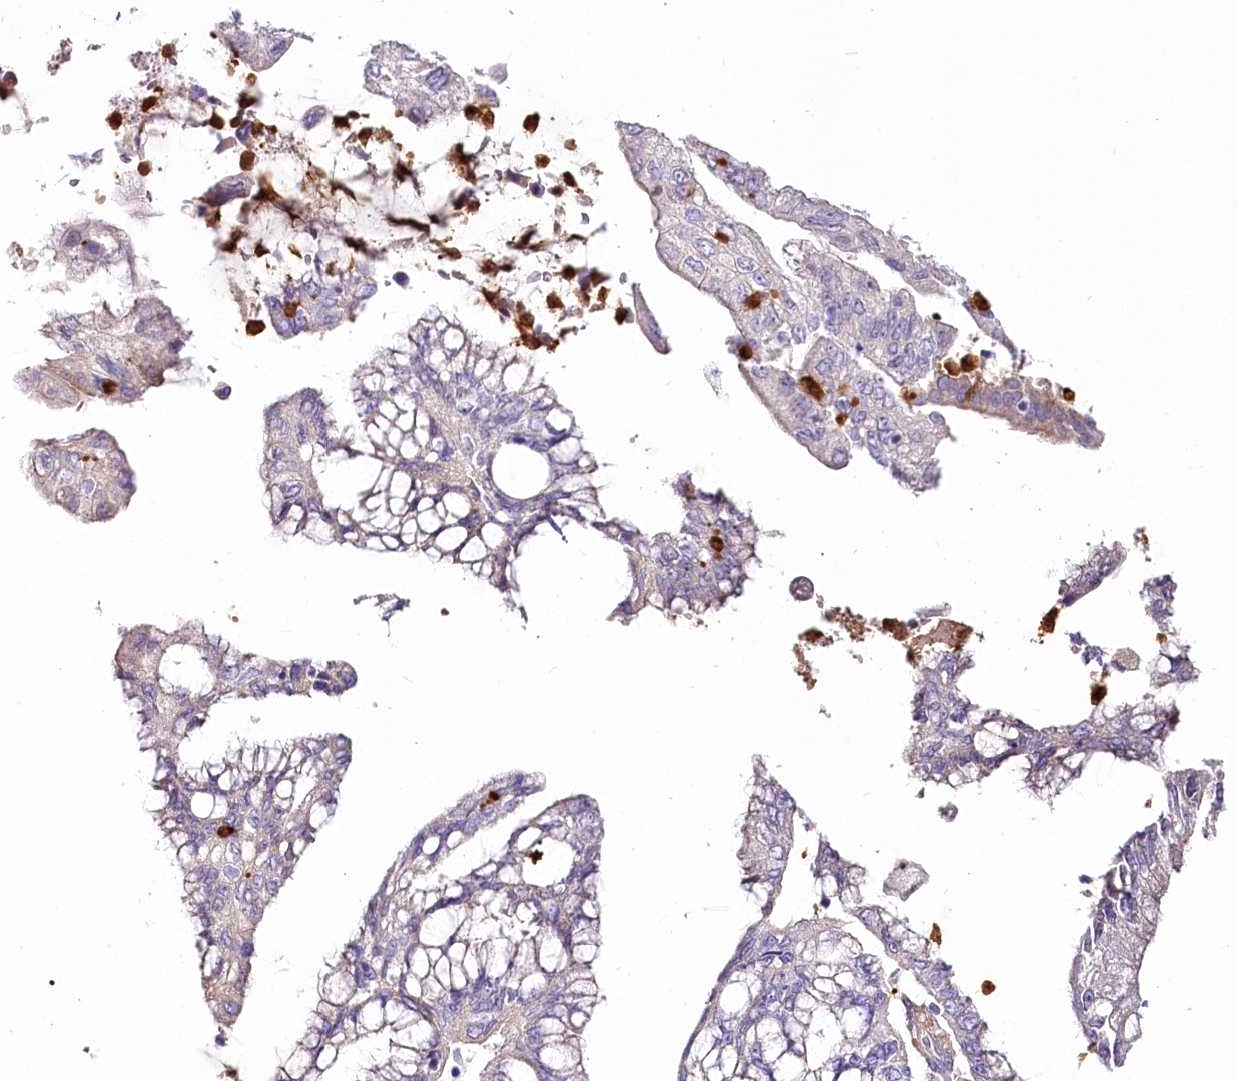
{"staining": {"intensity": "negative", "quantity": "none", "location": "none"}, "tissue": "pancreatic cancer", "cell_type": "Tumor cells", "image_type": "cancer", "snomed": [{"axis": "morphology", "description": "Adenocarcinoma, NOS"}, {"axis": "topography", "description": "Pancreas"}], "caption": "This image is of pancreatic cancer (adenocarcinoma) stained with IHC to label a protein in brown with the nuclei are counter-stained blue. There is no staining in tumor cells.", "gene": "DPYD", "patient": {"sex": "female", "age": 73}}